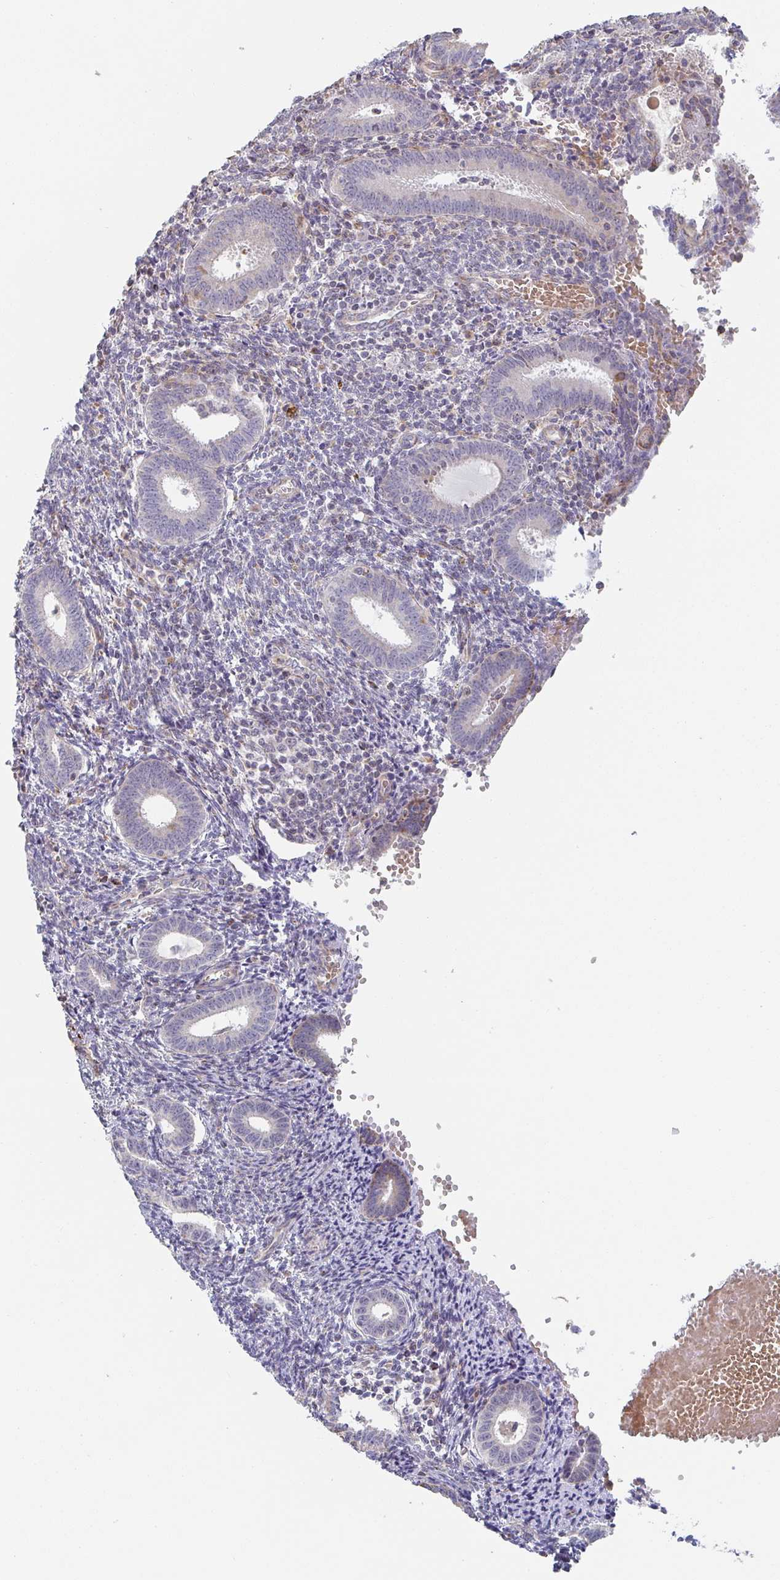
{"staining": {"intensity": "negative", "quantity": "none", "location": "none"}, "tissue": "endometrium", "cell_type": "Cells in endometrial stroma", "image_type": "normal", "snomed": [{"axis": "morphology", "description": "Normal tissue, NOS"}, {"axis": "topography", "description": "Endometrium"}], "caption": "Immunohistochemical staining of benign endometrium exhibits no significant staining in cells in endometrial stroma.", "gene": "ZNF526", "patient": {"sex": "female", "age": 41}}